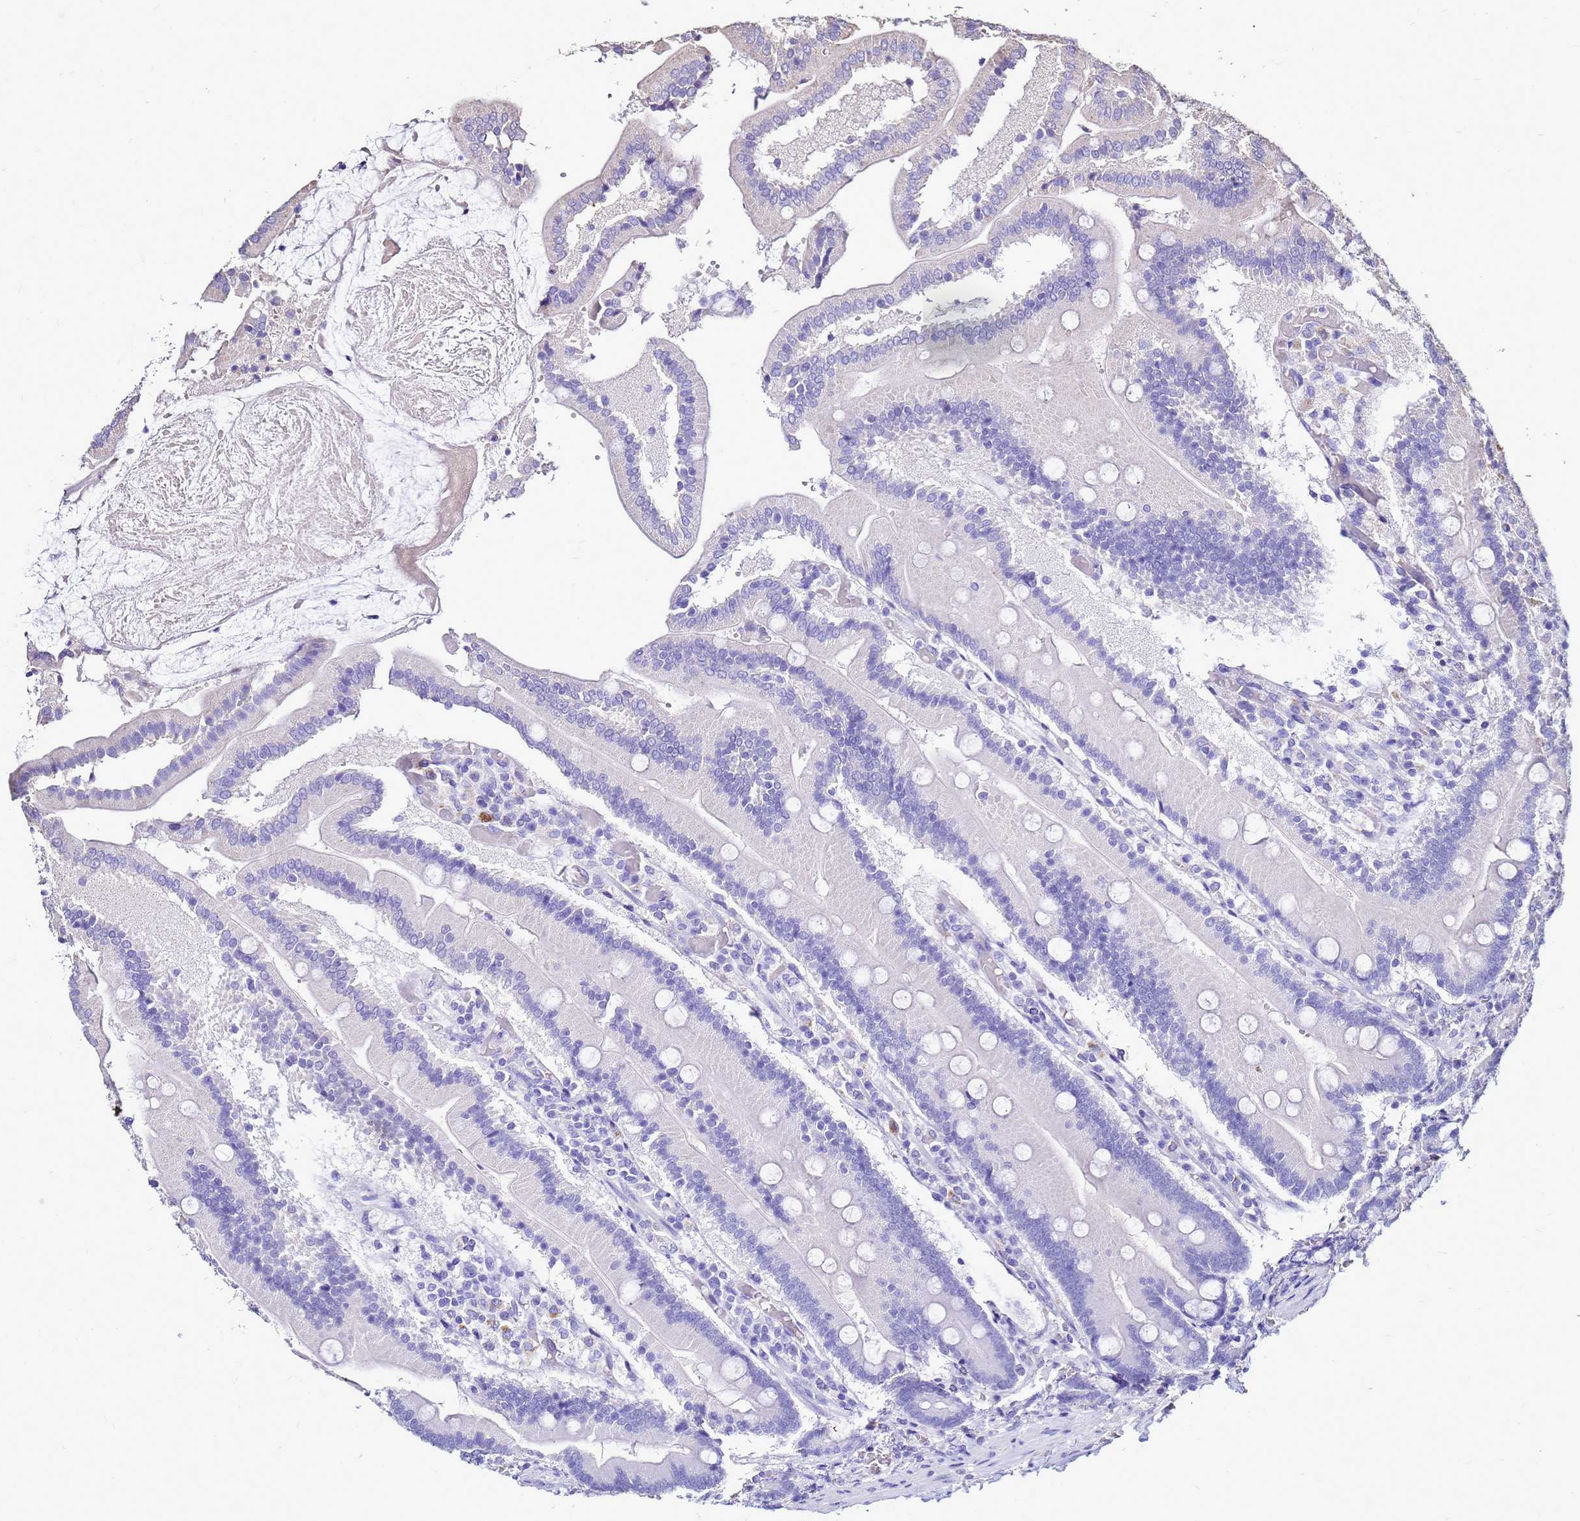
{"staining": {"intensity": "negative", "quantity": "none", "location": "none"}, "tissue": "duodenum", "cell_type": "Glandular cells", "image_type": "normal", "snomed": [{"axis": "morphology", "description": "Normal tissue, NOS"}, {"axis": "topography", "description": "Duodenum"}], "caption": "IHC image of benign duodenum: duodenum stained with DAB (3,3'-diaminobenzidine) demonstrates no significant protein staining in glandular cells.", "gene": "S100A2", "patient": {"sex": "female", "age": 62}}